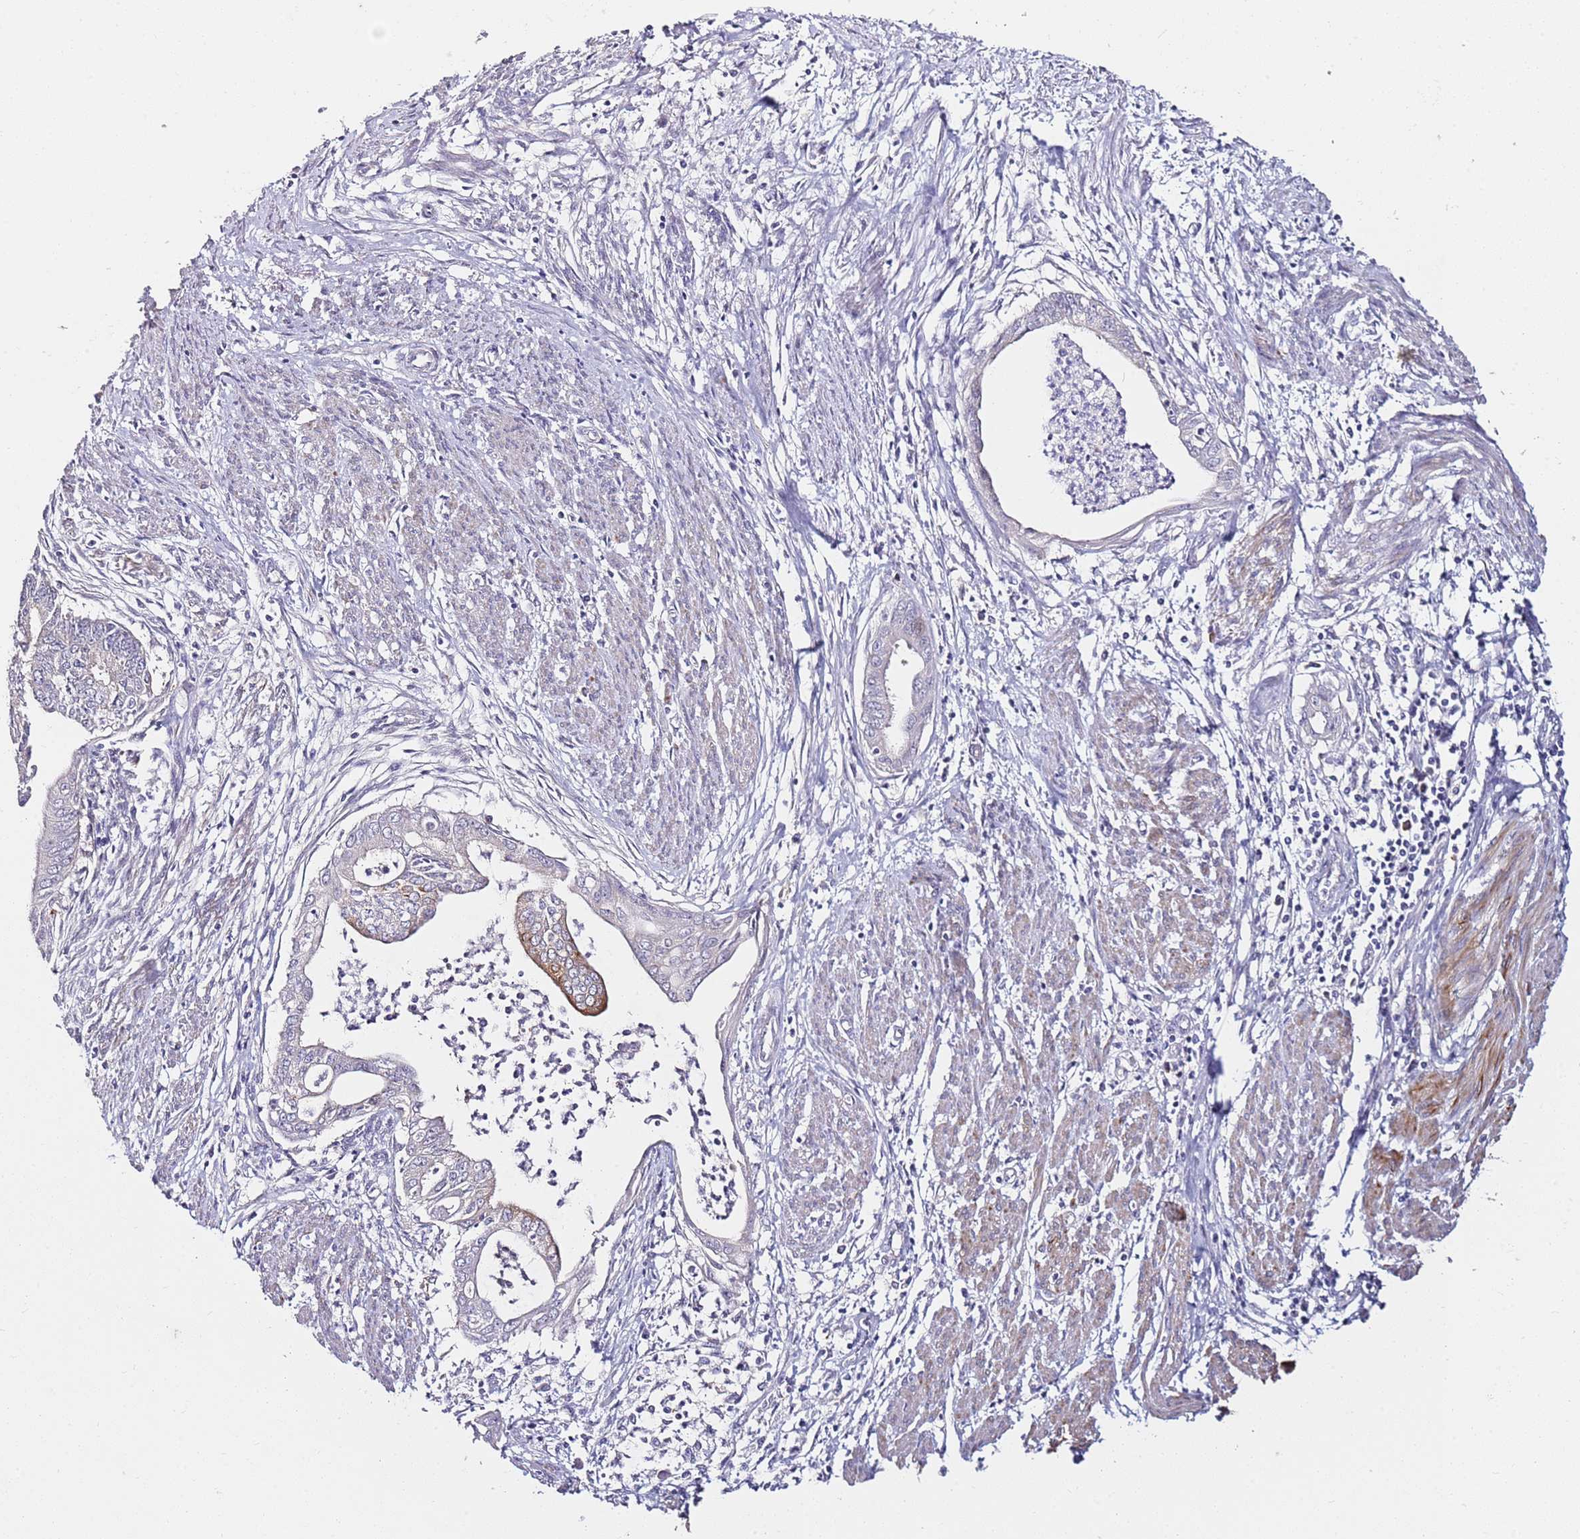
{"staining": {"intensity": "negative", "quantity": "none", "location": "none"}, "tissue": "endometrial cancer", "cell_type": "Tumor cells", "image_type": "cancer", "snomed": [{"axis": "morphology", "description": "Adenocarcinoma, NOS"}, {"axis": "topography", "description": "Endometrium"}], "caption": "An image of endometrial cancer stained for a protein reveals no brown staining in tumor cells. (Stains: DAB (3,3'-diaminobenzidine) immunohistochemistry (IHC) with hematoxylin counter stain, Microscopy: brightfield microscopy at high magnification).", "gene": "SRRM5", "patient": {"sex": "female", "age": 73}}